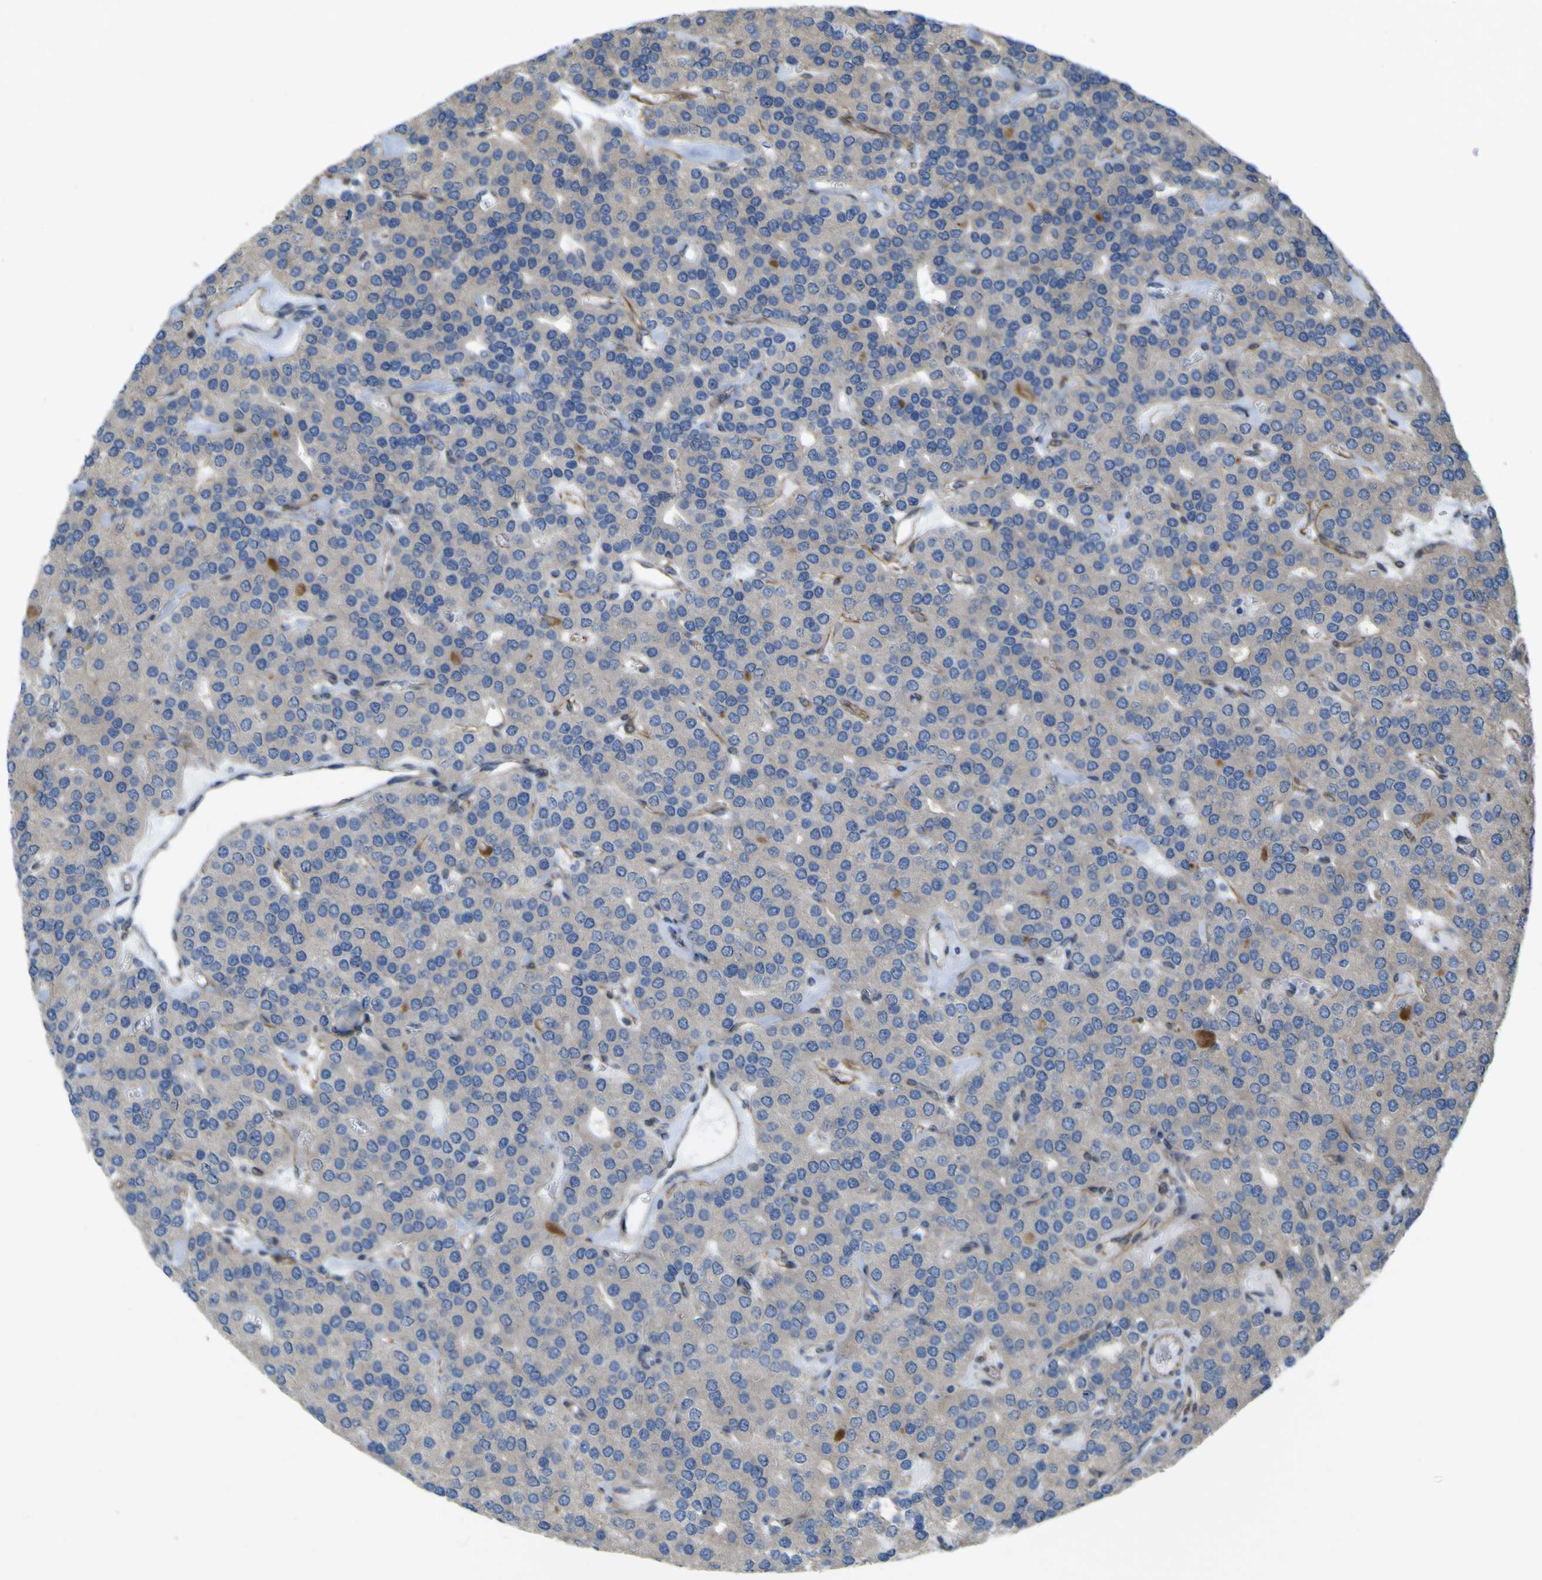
{"staining": {"intensity": "negative", "quantity": "none", "location": "none"}, "tissue": "parathyroid gland", "cell_type": "Glandular cells", "image_type": "normal", "snomed": [{"axis": "morphology", "description": "Normal tissue, NOS"}, {"axis": "morphology", "description": "Adenoma, NOS"}, {"axis": "topography", "description": "Parathyroid gland"}], "caption": "Immunohistochemistry histopathology image of unremarkable parathyroid gland stained for a protein (brown), which shows no expression in glandular cells. (Immunohistochemistry (ihc), brightfield microscopy, high magnification).", "gene": "JPH1", "patient": {"sex": "female", "age": 86}}